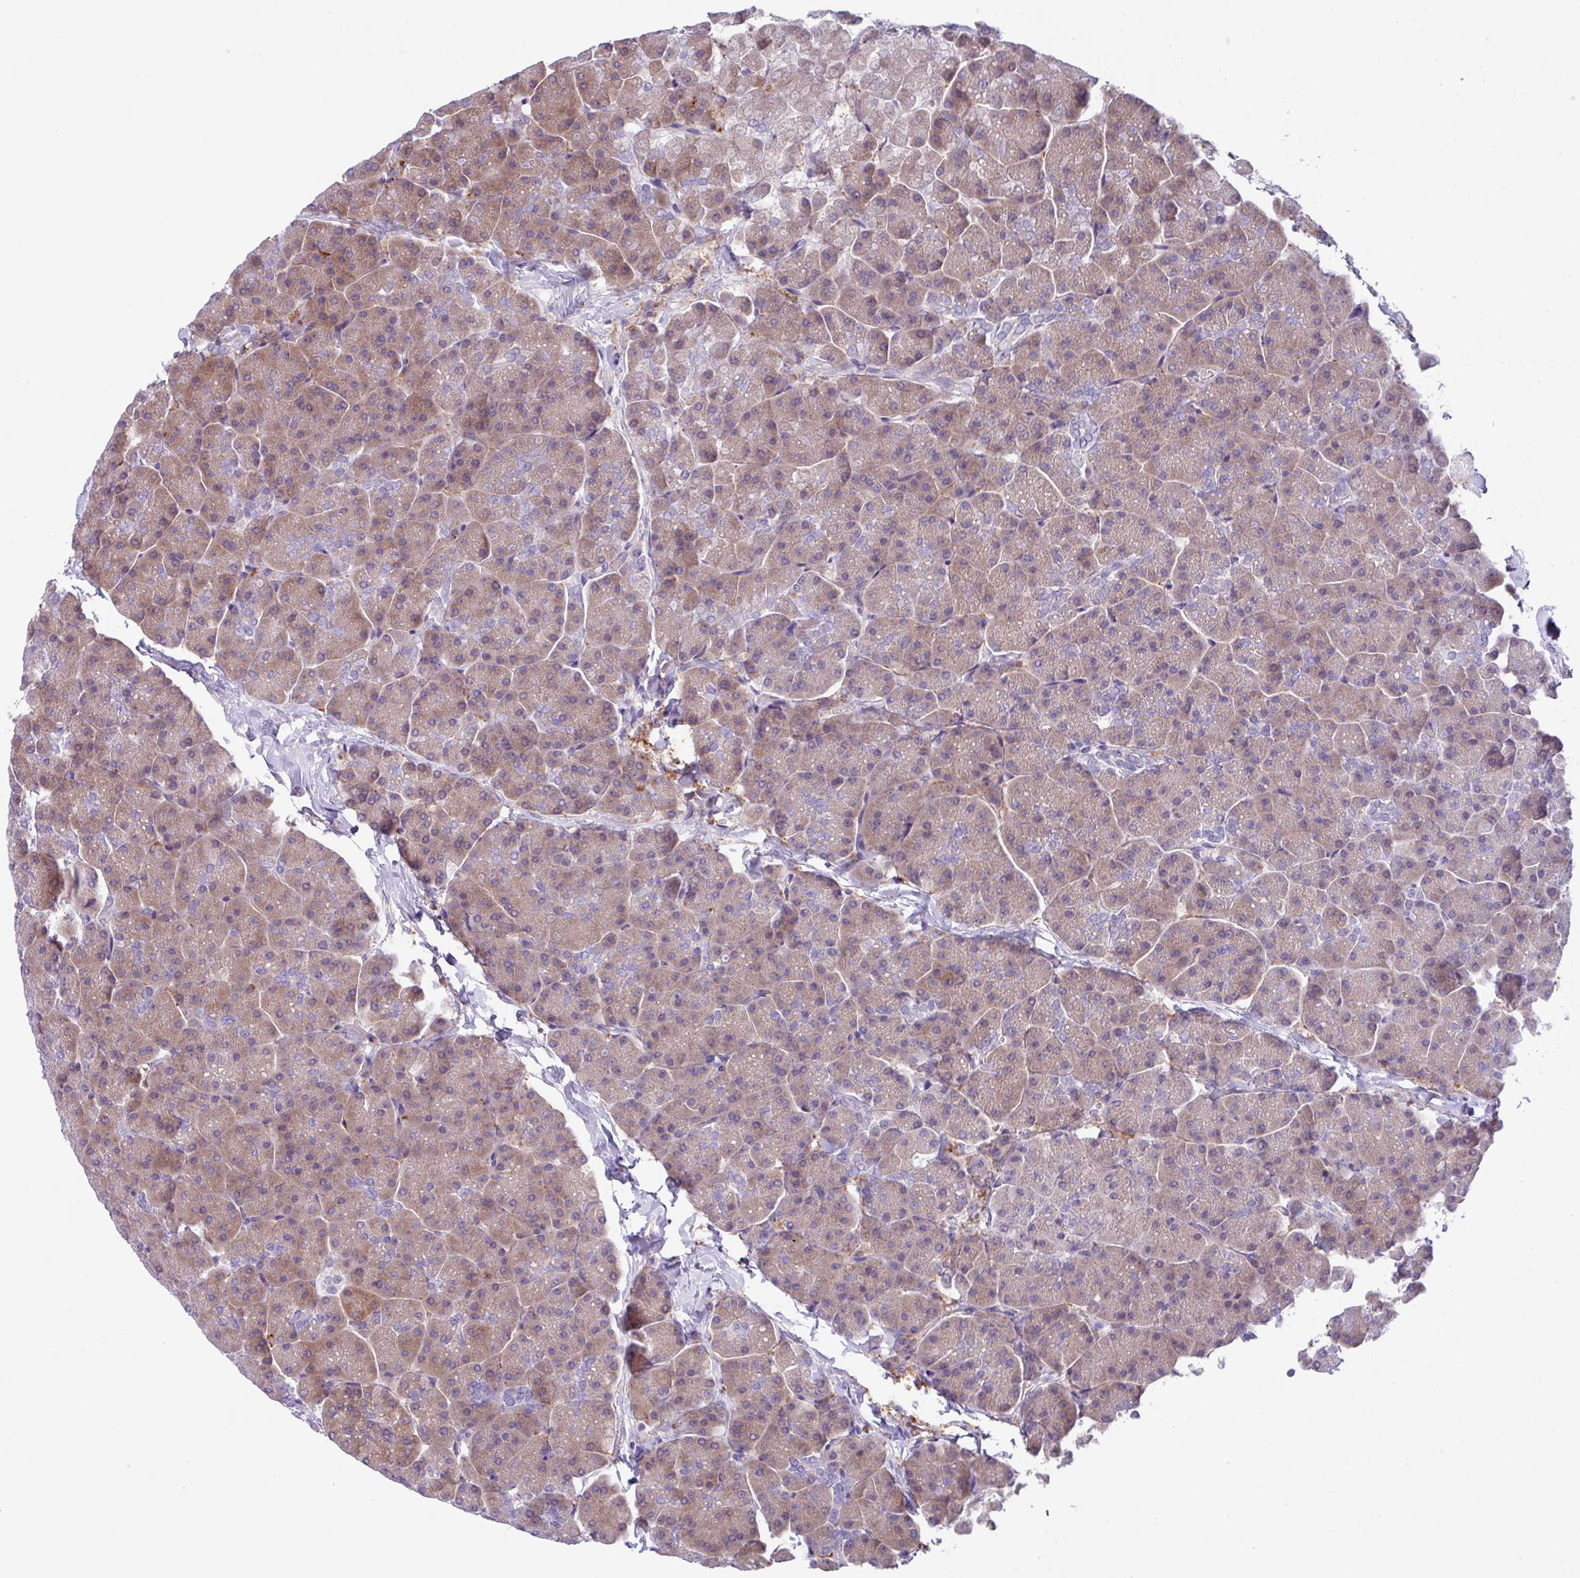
{"staining": {"intensity": "moderate", "quantity": ">75%", "location": "cytoplasmic/membranous"}, "tissue": "pancreas", "cell_type": "Exocrine glandular cells", "image_type": "normal", "snomed": [{"axis": "morphology", "description": "Normal tissue, NOS"}, {"axis": "topography", "description": "Pancreas"}, {"axis": "topography", "description": "Peripheral nerve tissue"}], "caption": "Human pancreas stained with a brown dye displays moderate cytoplasmic/membranous positive staining in about >75% of exocrine glandular cells.", "gene": "DNAL1", "patient": {"sex": "male", "age": 54}}